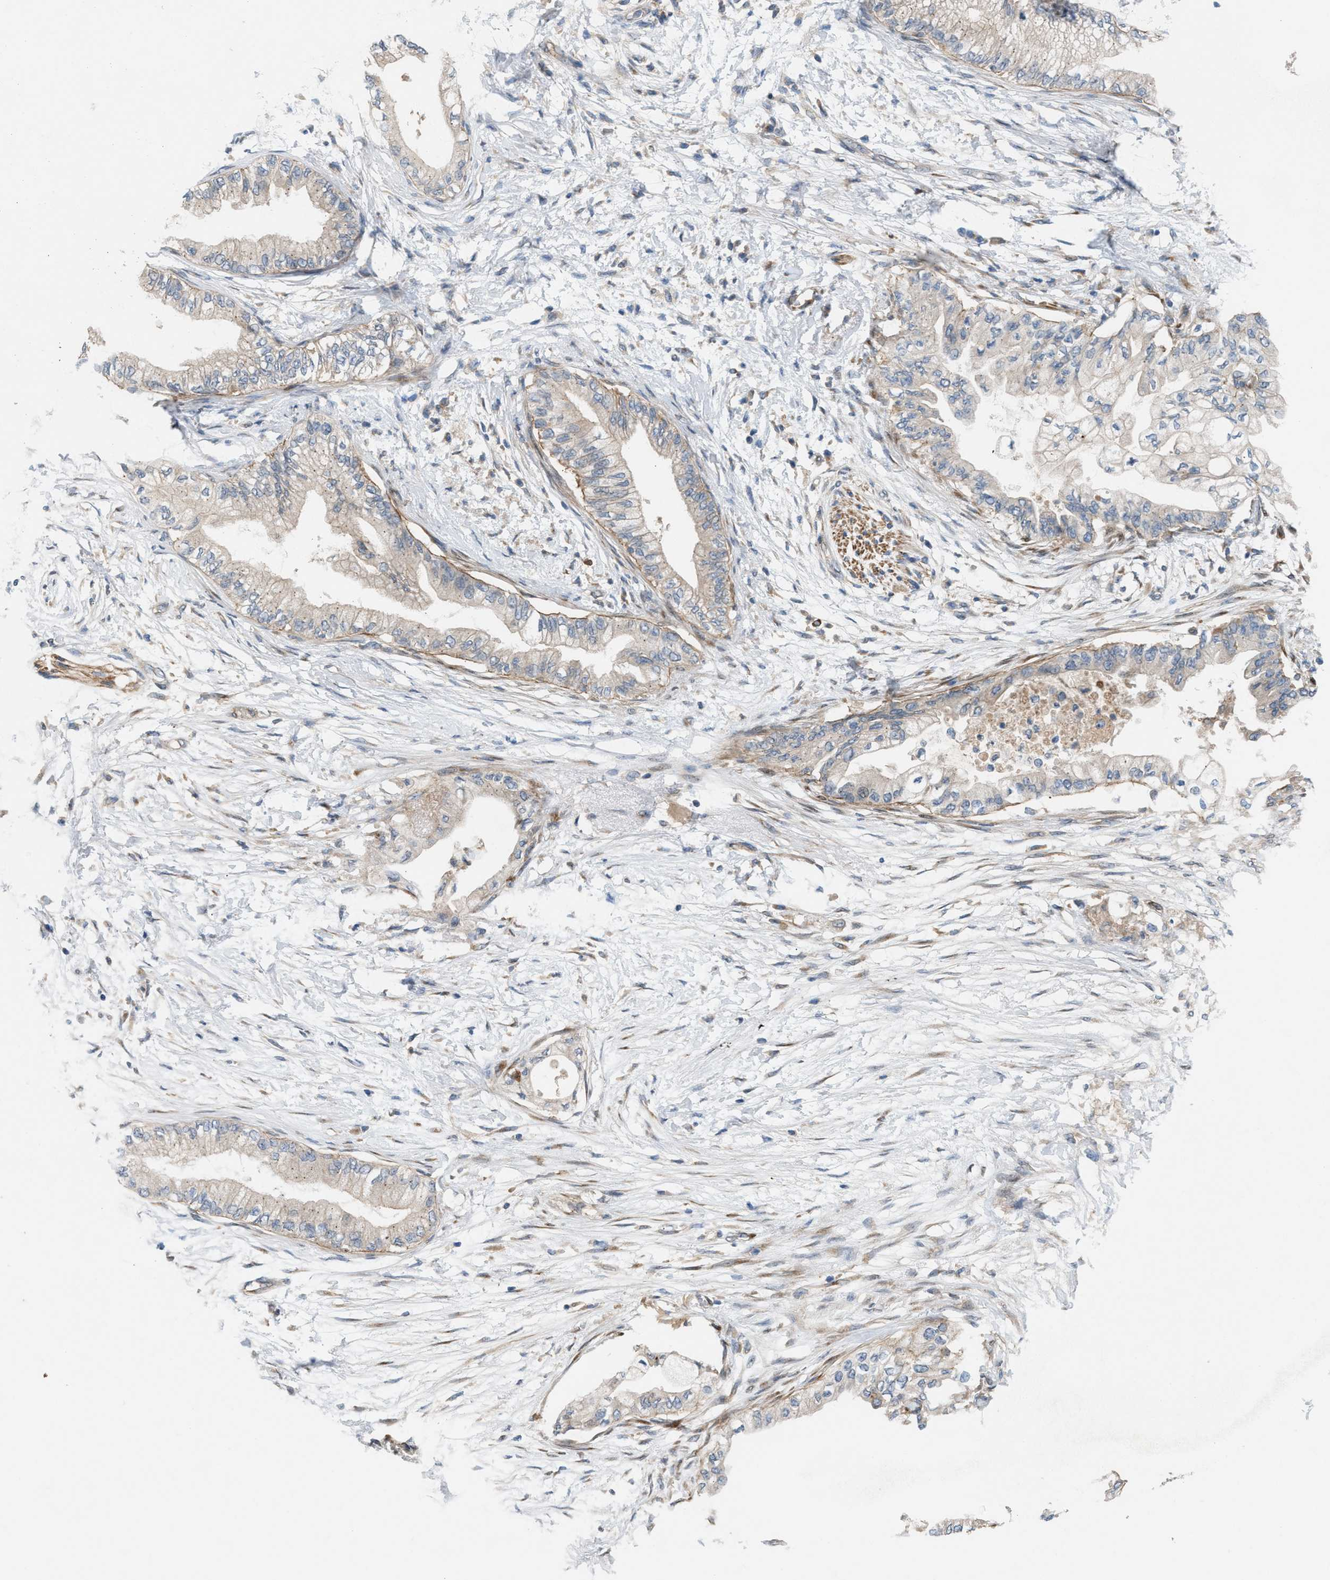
{"staining": {"intensity": "weak", "quantity": "<25%", "location": "cytoplasmic/membranous"}, "tissue": "pancreatic cancer", "cell_type": "Tumor cells", "image_type": "cancer", "snomed": [{"axis": "morphology", "description": "Normal tissue, NOS"}, {"axis": "morphology", "description": "Adenocarcinoma, NOS"}, {"axis": "topography", "description": "Pancreas"}, {"axis": "topography", "description": "Duodenum"}], "caption": "Protein analysis of pancreatic adenocarcinoma exhibits no significant positivity in tumor cells. (DAB (3,3'-diaminobenzidine) immunohistochemistry (IHC) with hematoxylin counter stain).", "gene": "CYB5D1", "patient": {"sex": "female", "age": 60}}